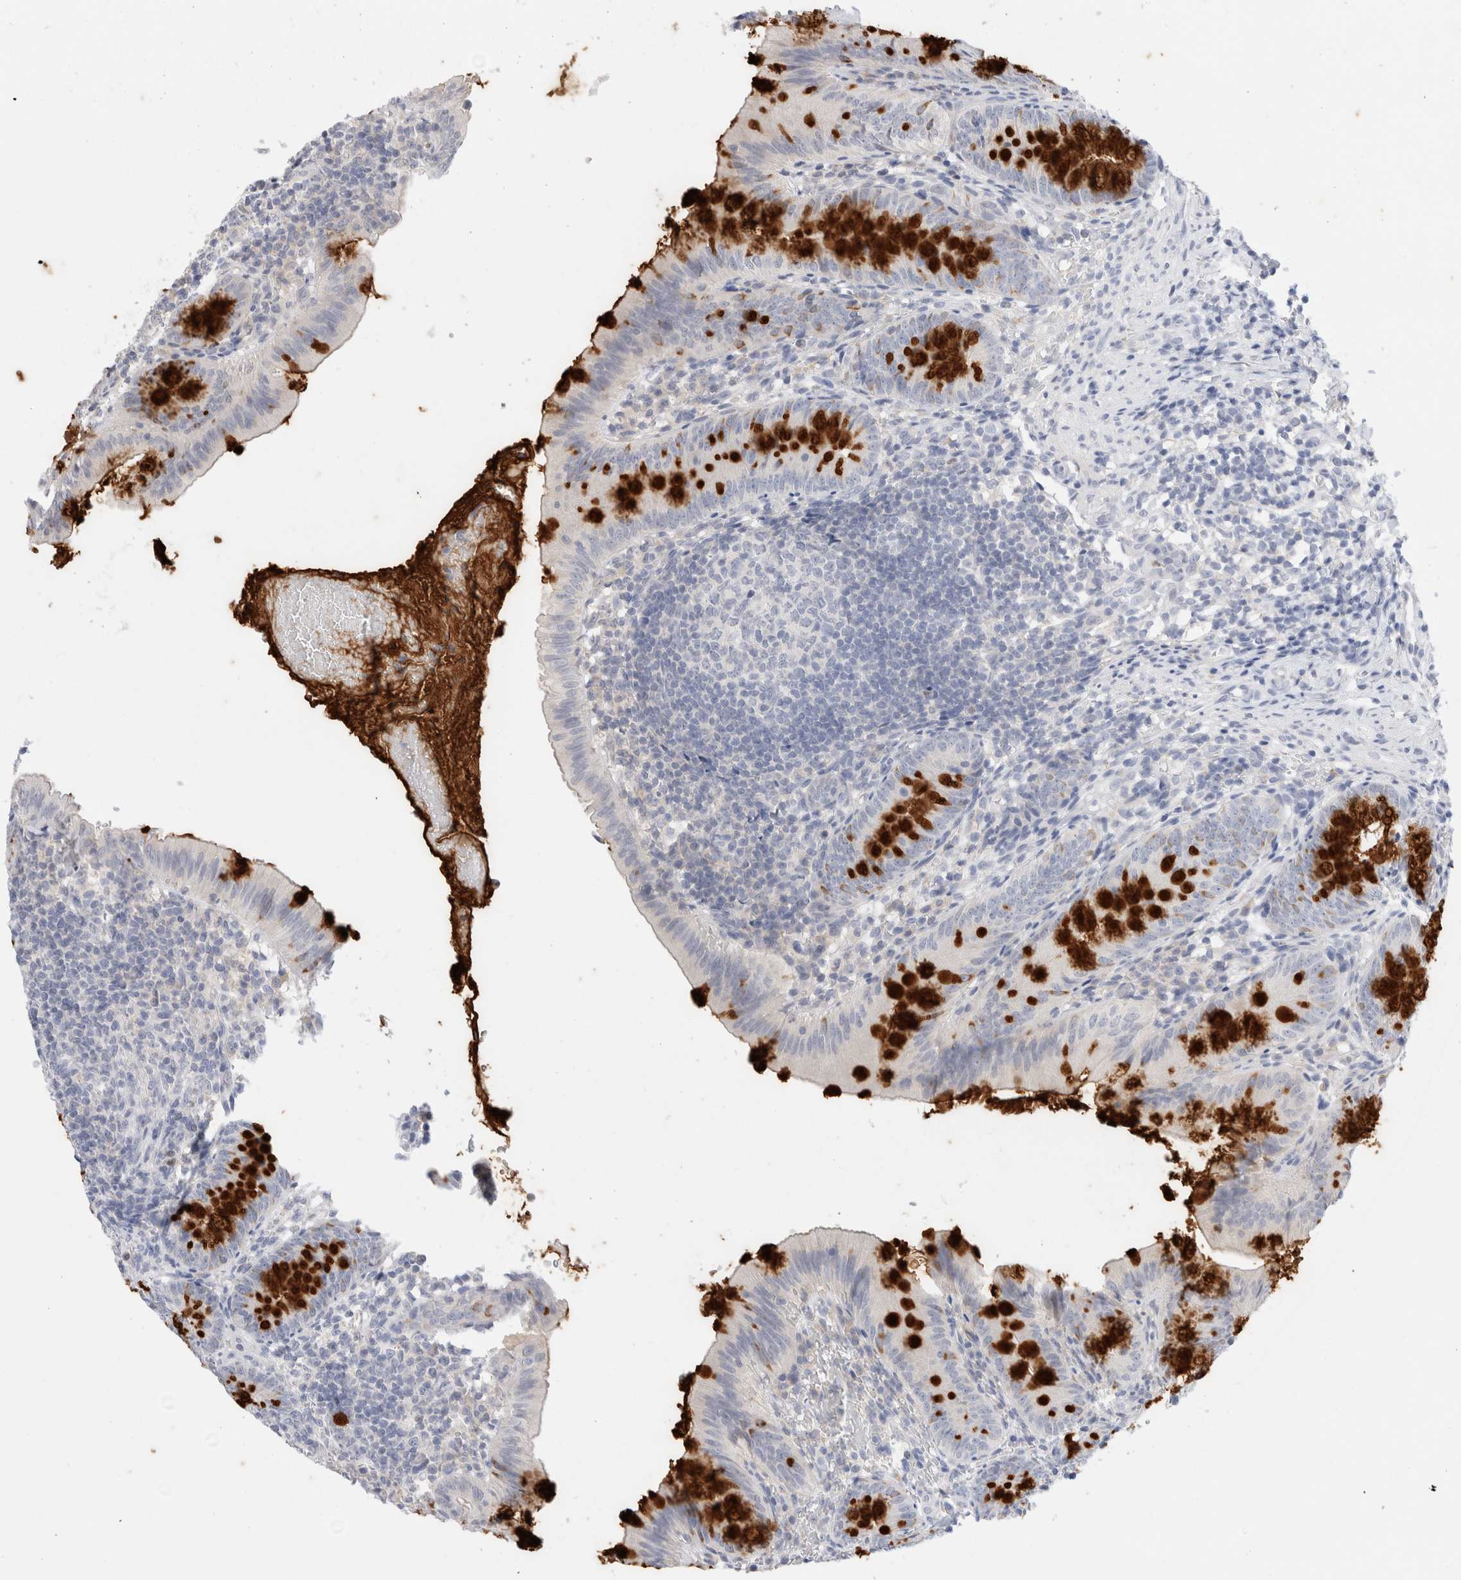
{"staining": {"intensity": "strong", "quantity": "25%-75%", "location": "cytoplasmic/membranous"}, "tissue": "appendix", "cell_type": "Glandular cells", "image_type": "normal", "snomed": [{"axis": "morphology", "description": "Normal tissue, NOS"}, {"axis": "topography", "description": "Appendix"}], "caption": "Protein positivity by IHC demonstrates strong cytoplasmic/membranous expression in approximately 25%-75% of glandular cells in normal appendix. The staining was performed using DAB to visualize the protein expression in brown, while the nuclei were stained in blue with hematoxylin (Magnification: 20x).", "gene": "ADAM30", "patient": {"sex": "male", "age": 1}}